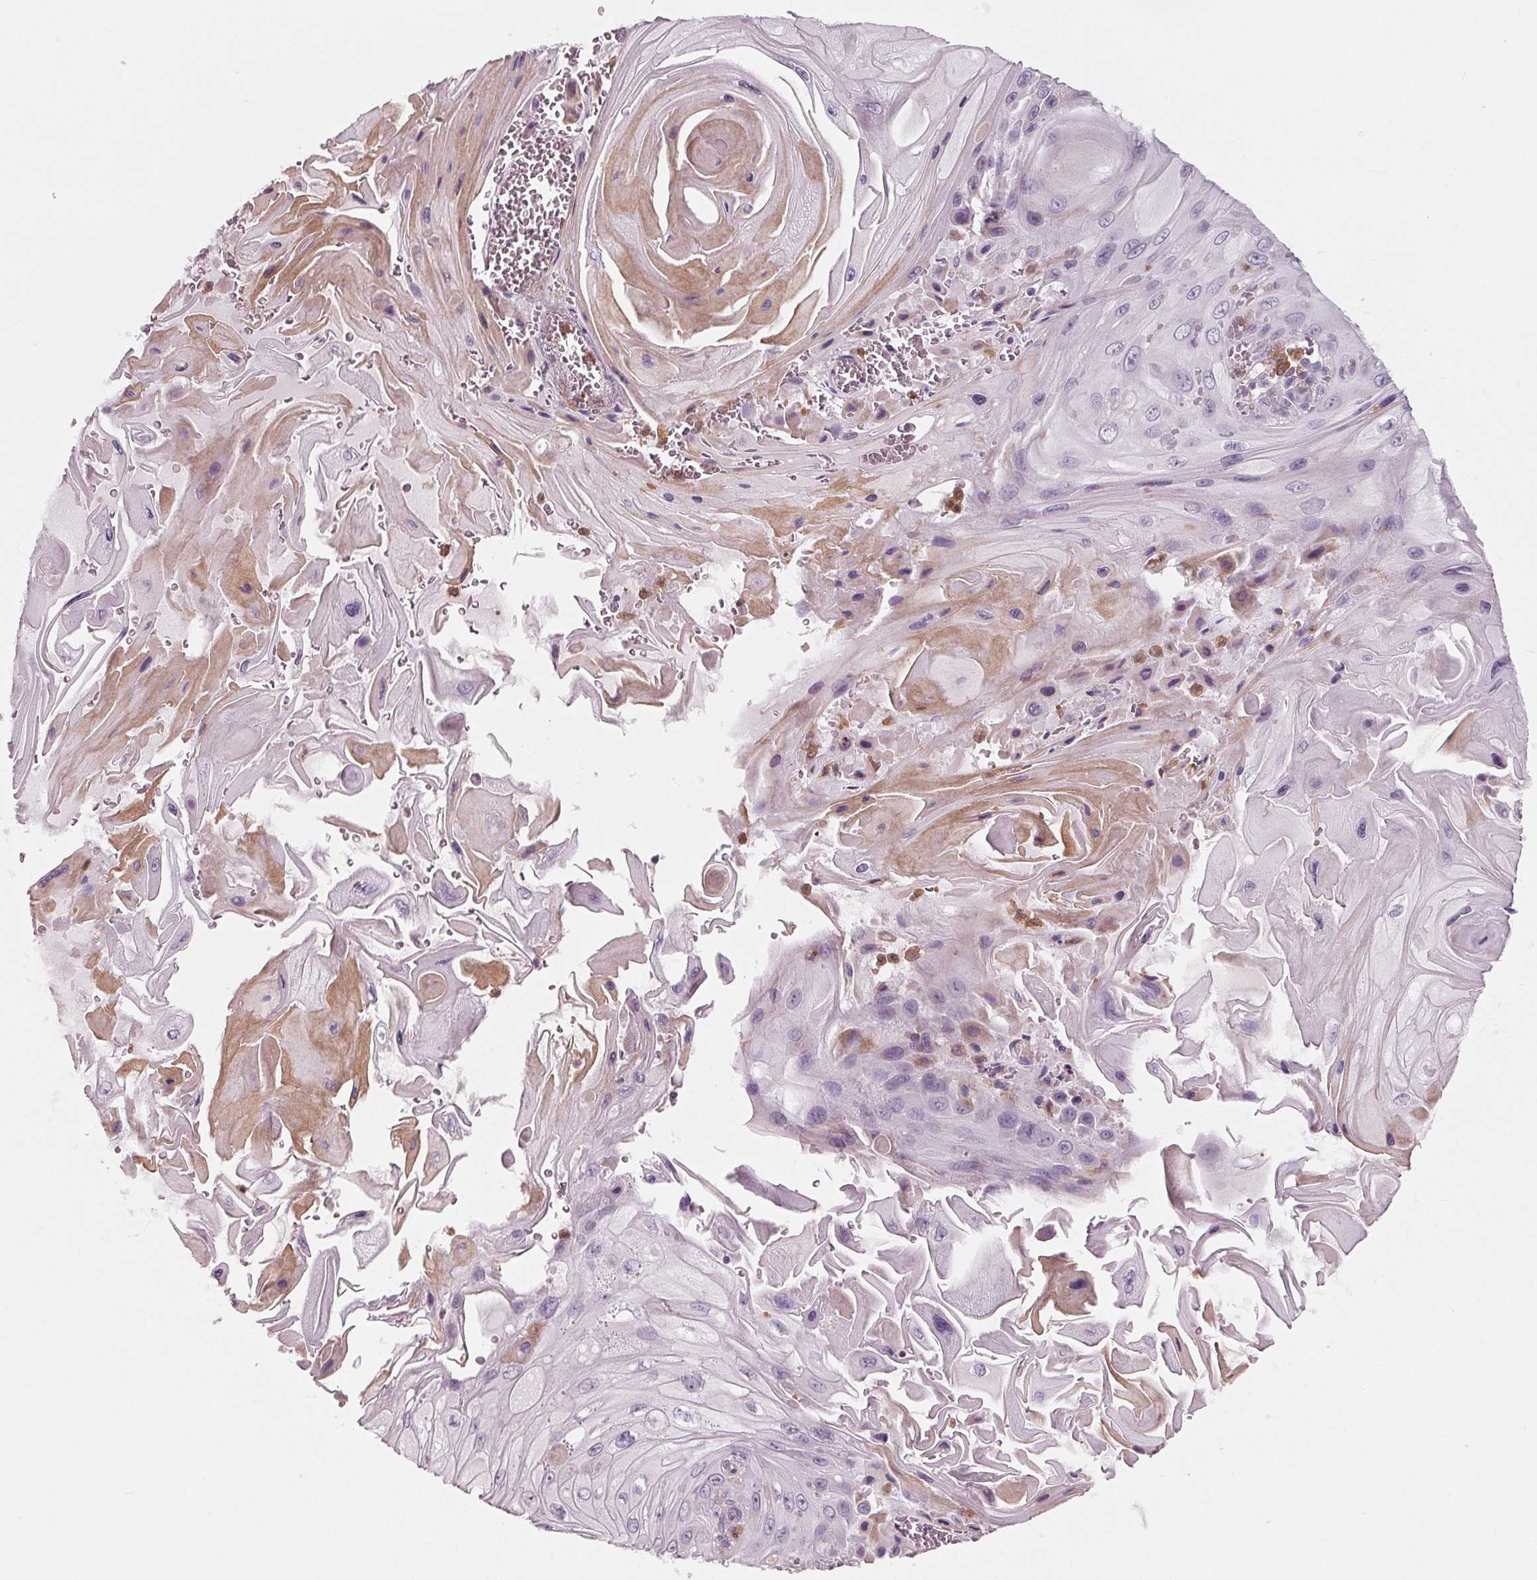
{"staining": {"intensity": "negative", "quantity": "none", "location": "none"}, "tissue": "skin cancer", "cell_type": "Tumor cells", "image_type": "cancer", "snomed": [{"axis": "morphology", "description": "Squamous cell carcinoma, NOS"}, {"axis": "topography", "description": "Skin"}], "caption": "Skin cancer (squamous cell carcinoma) was stained to show a protein in brown. There is no significant expression in tumor cells. (DAB immunohistochemistry, high magnification).", "gene": "ARHGAP25", "patient": {"sex": "female", "age": 94}}